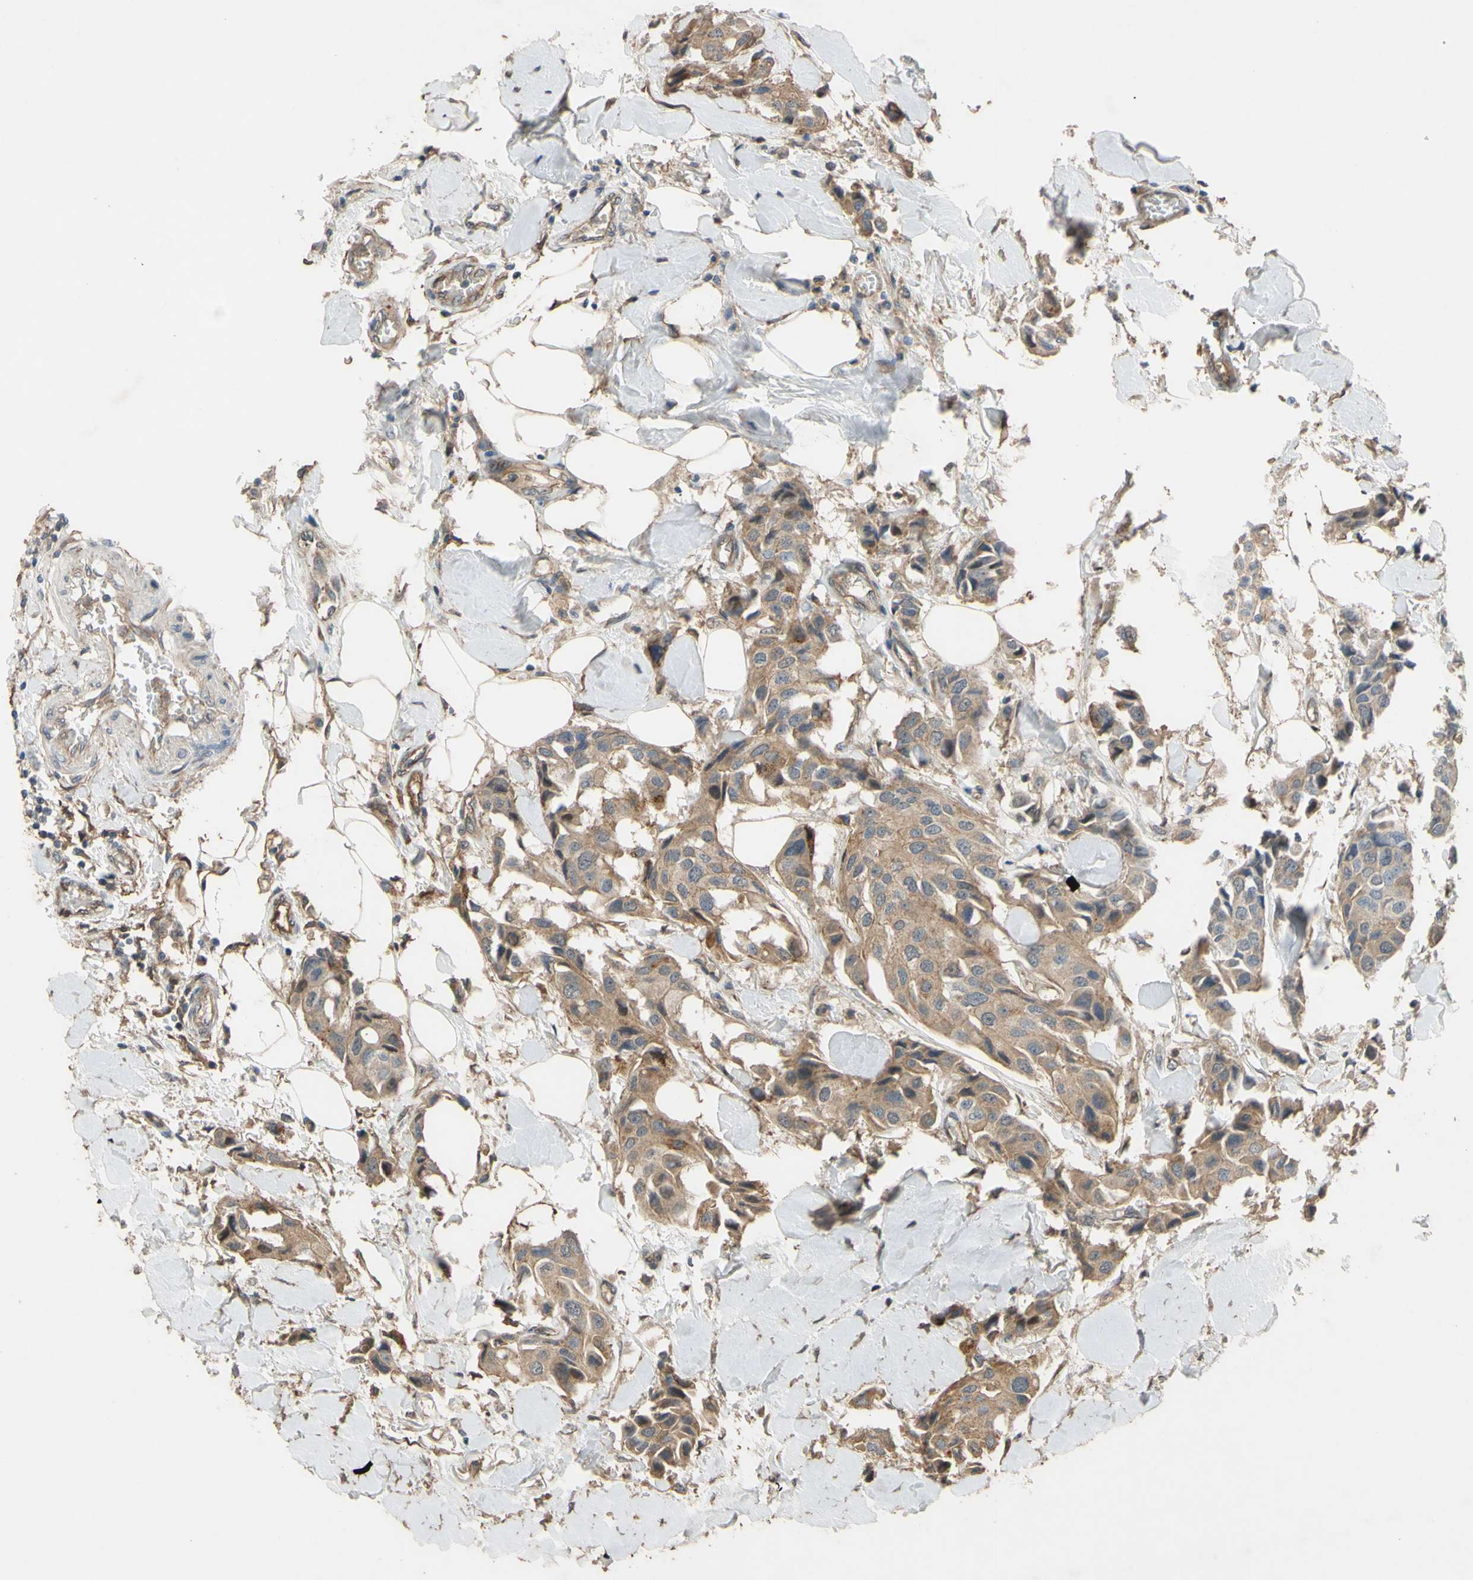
{"staining": {"intensity": "moderate", "quantity": ">75%", "location": "cytoplasmic/membranous"}, "tissue": "breast cancer", "cell_type": "Tumor cells", "image_type": "cancer", "snomed": [{"axis": "morphology", "description": "Duct carcinoma"}, {"axis": "topography", "description": "Breast"}], "caption": "Breast infiltrating ductal carcinoma stained with a protein marker demonstrates moderate staining in tumor cells.", "gene": "SHROOM4", "patient": {"sex": "female", "age": 80}}